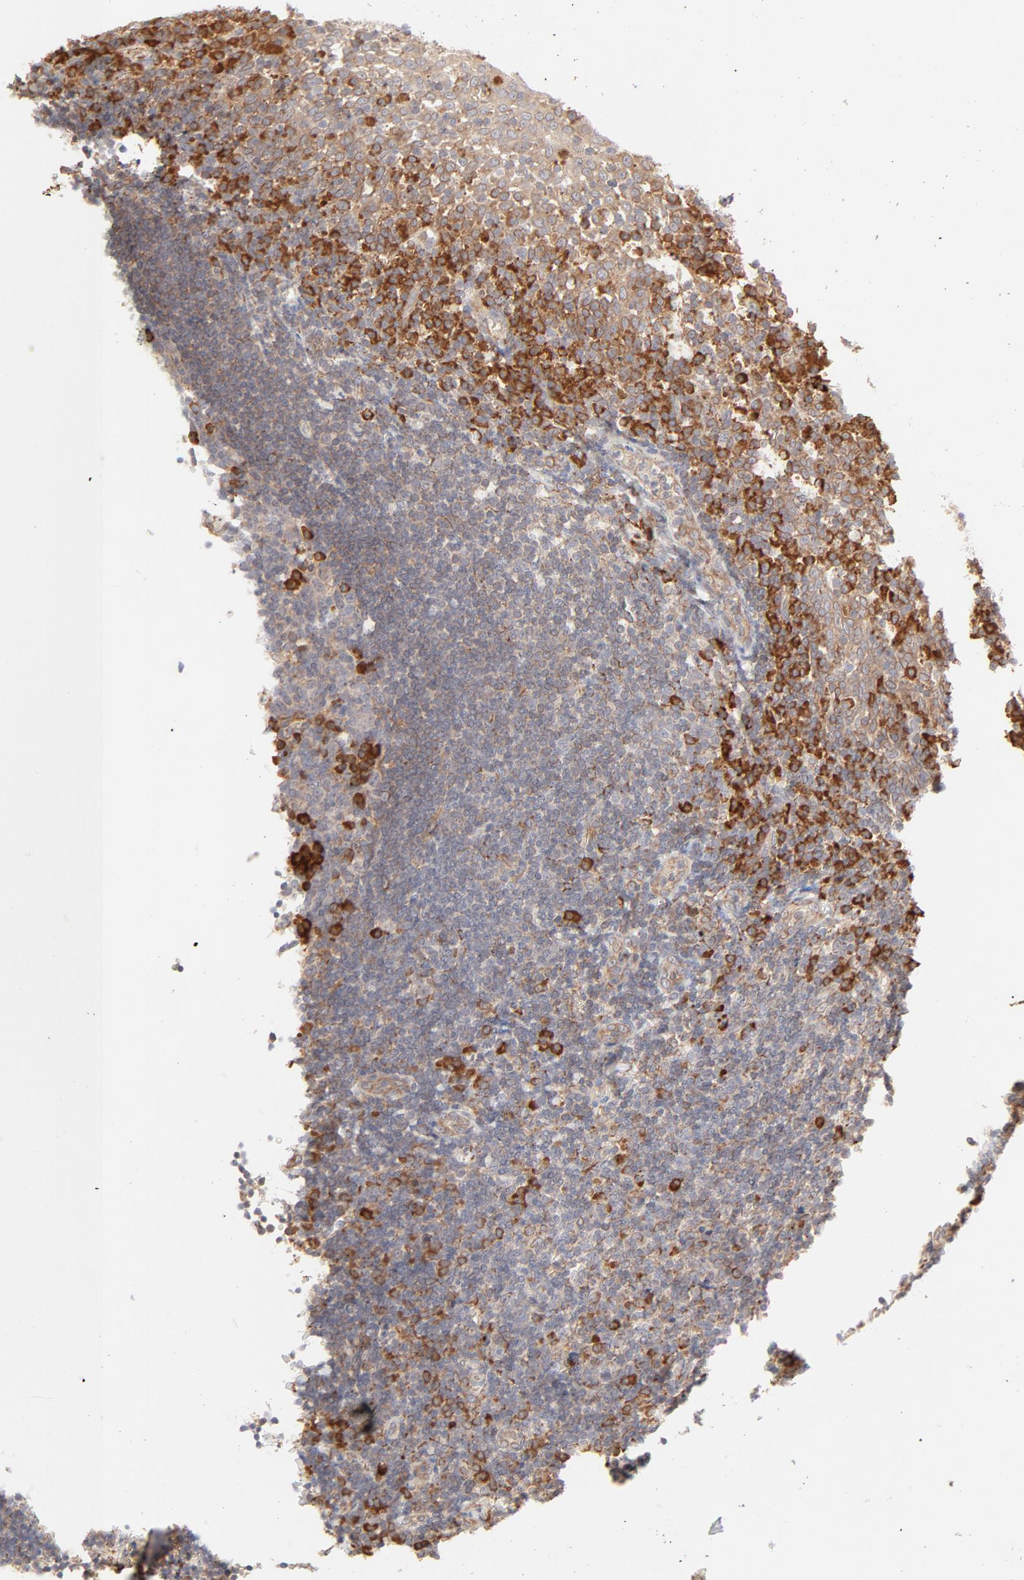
{"staining": {"intensity": "strong", "quantity": "<25%", "location": "cytoplasmic/membranous"}, "tissue": "tonsil", "cell_type": "Germinal center cells", "image_type": "normal", "snomed": [{"axis": "morphology", "description": "Normal tissue, NOS"}, {"axis": "topography", "description": "Tonsil"}], "caption": "Immunohistochemistry (DAB) staining of normal tonsil demonstrates strong cytoplasmic/membranous protein expression in about <25% of germinal center cells. Ihc stains the protein of interest in brown and the nuclei are stained blue.", "gene": "PARP12", "patient": {"sex": "female", "age": 40}}